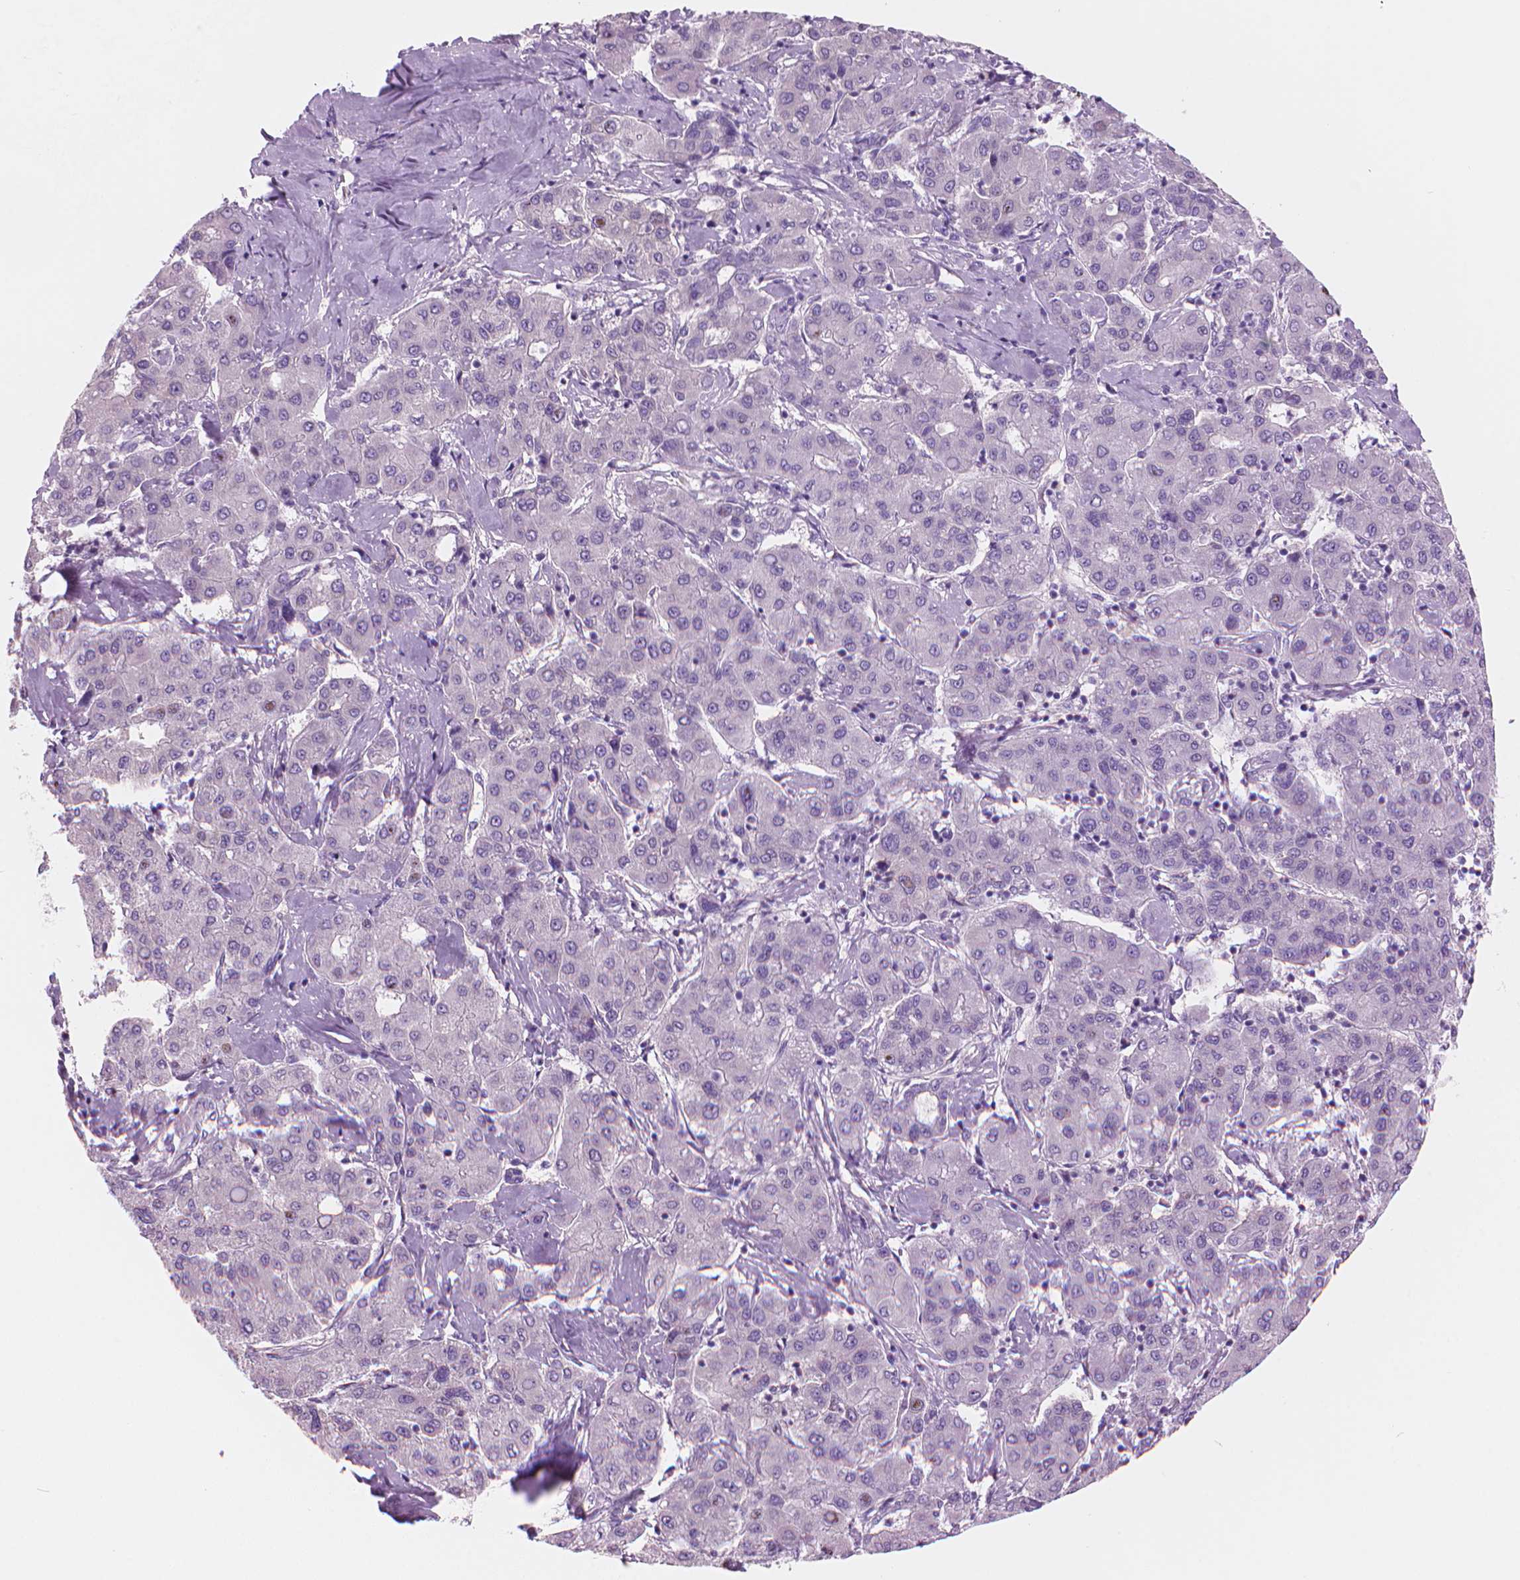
{"staining": {"intensity": "negative", "quantity": "none", "location": "none"}, "tissue": "liver cancer", "cell_type": "Tumor cells", "image_type": "cancer", "snomed": [{"axis": "morphology", "description": "Carcinoma, Hepatocellular, NOS"}, {"axis": "topography", "description": "Liver"}], "caption": "Immunohistochemistry of human liver hepatocellular carcinoma displays no staining in tumor cells.", "gene": "ENSG00000187186", "patient": {"sex": "male", "age": 65}}